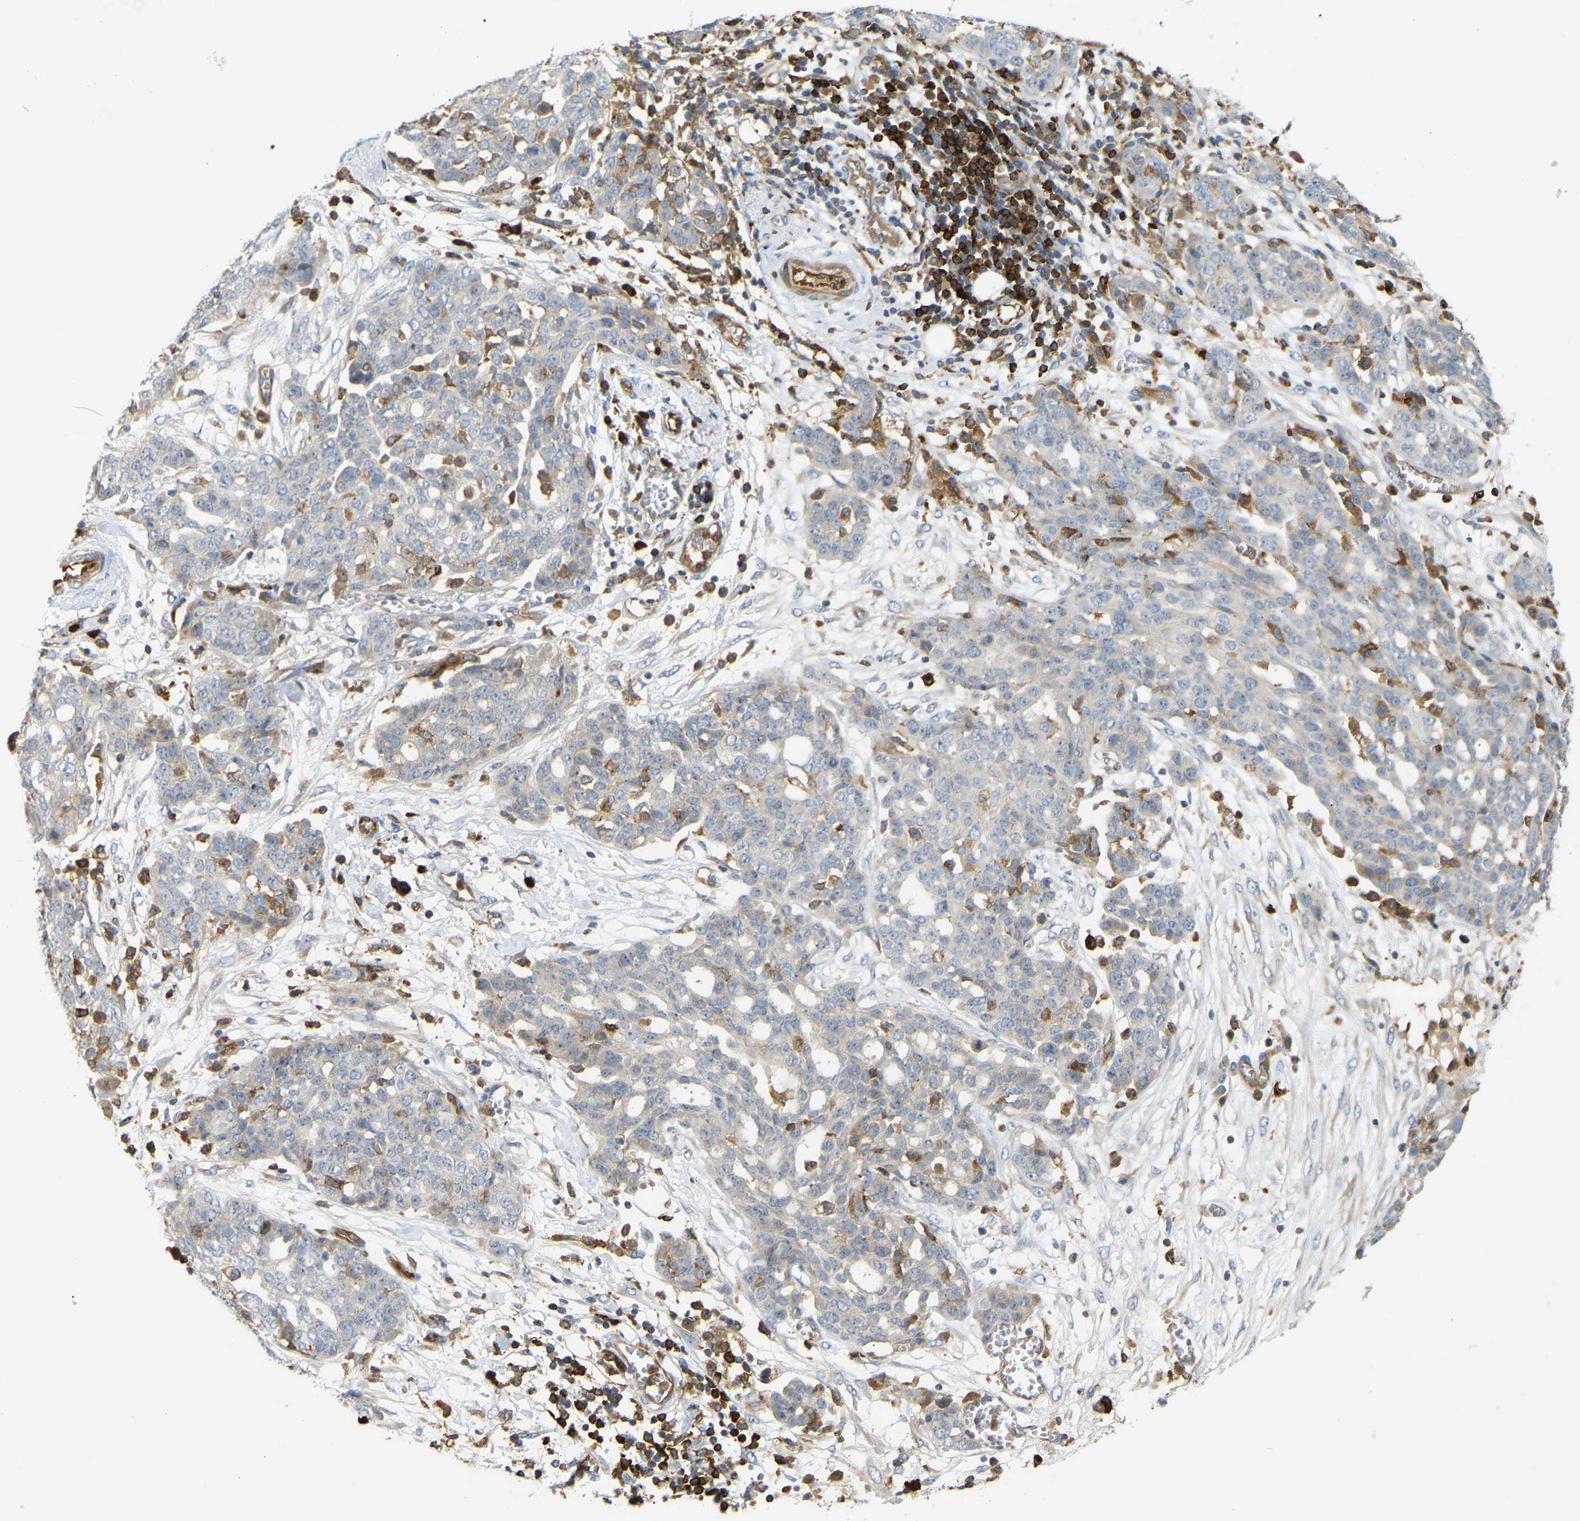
{"staining": {"intensity": "negative", "quantity": "none", "location": "none"}, "tissue": "ovarian cancer", "cell_type": "Tumor cells", "image_type": "cancer", "snomed": [{"axis": "morphology", "description": "Cystadenocarcinoma, serous, NOS"}, {"axis": "topography", "description": "Soft tissue"}, {"axis": "topography", "description": "Ovary"}], "caption": "Ovarian serous cystadenocarcinoma stained for a protein using immunohistochemistry (IHC) shows no positivity tumor cells.", "gene": "PLCG2", "patient": {"sex": "female", "age": 57}}